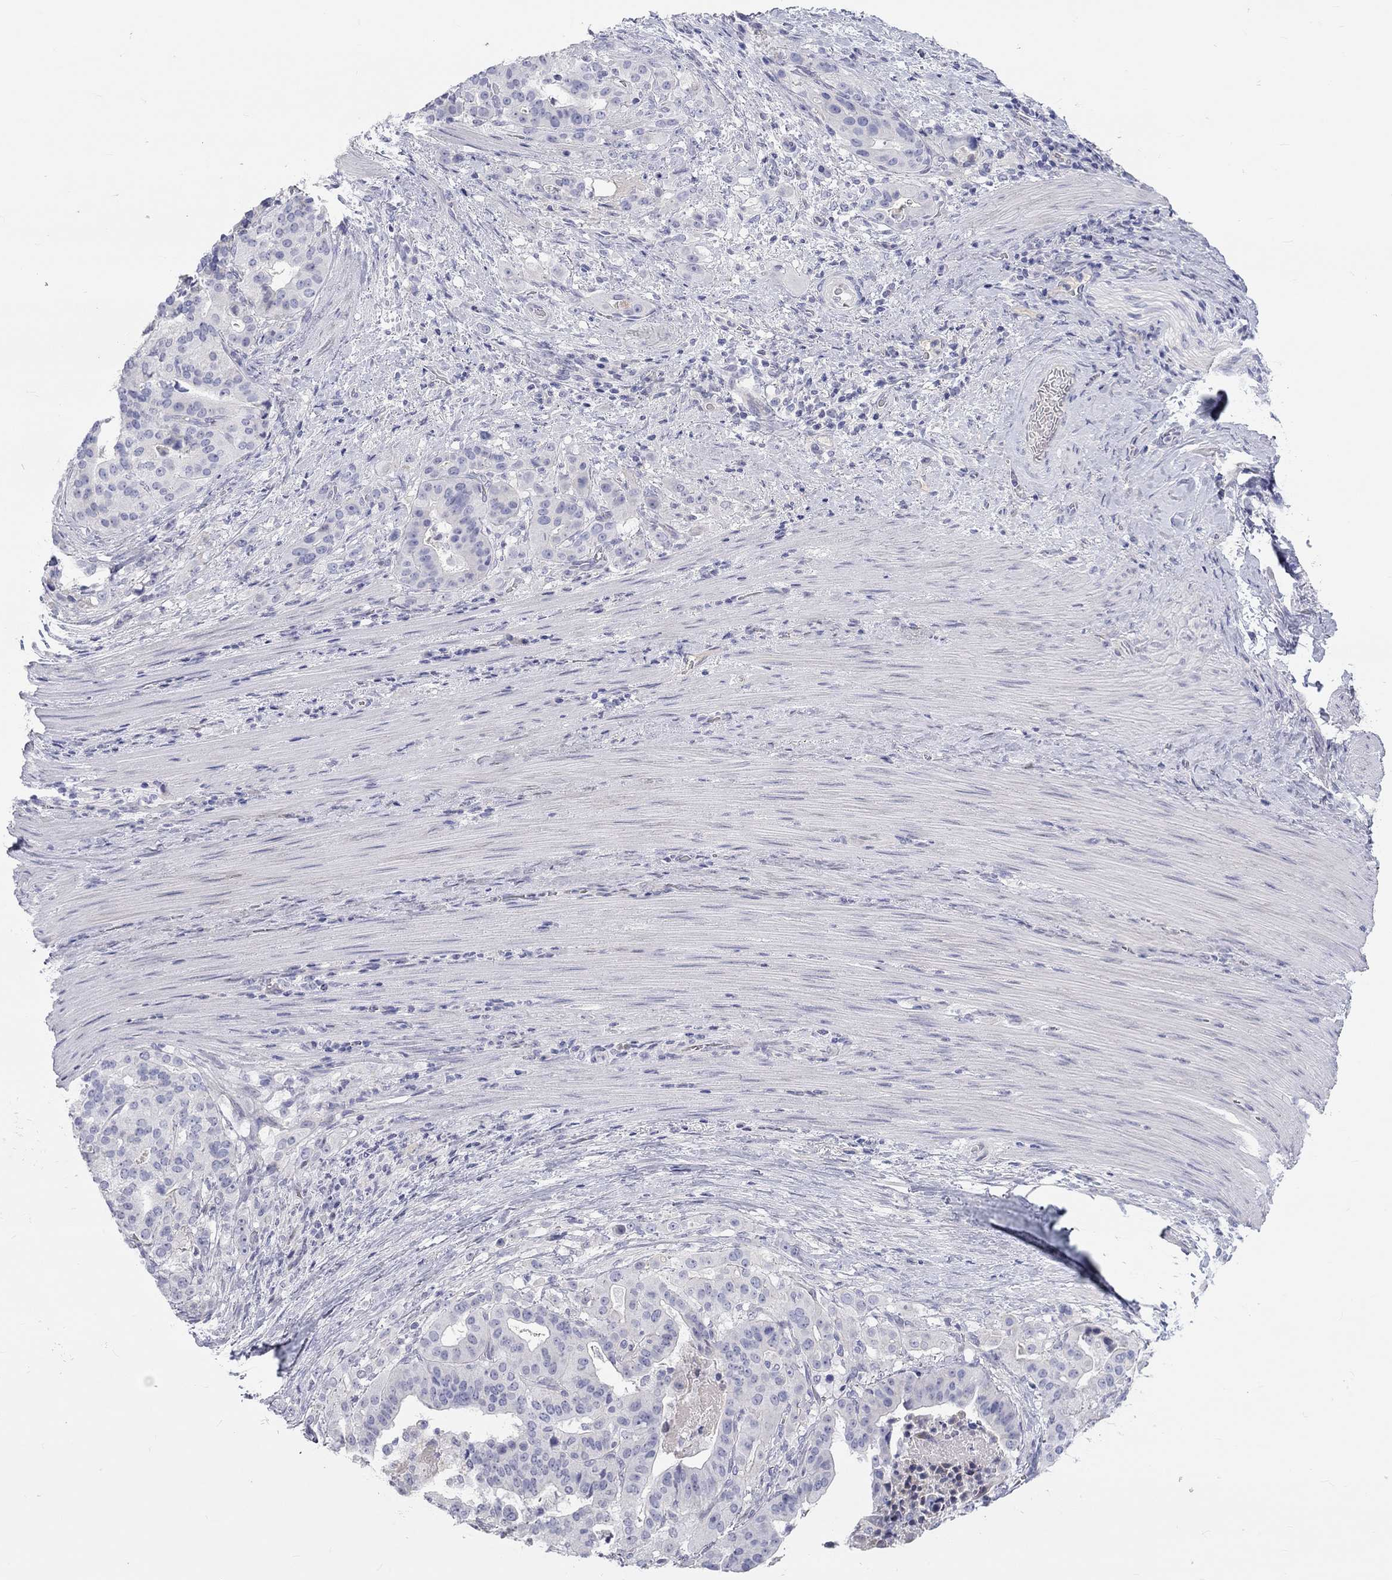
{"staining": {"intensity": "negative", "quantity": "none", "location": "none"}, "tissue": "stomach cancer", "cell_type": "Tumor cells", "image_type": "cancer", "snomed": [{"axis": "morphology", "description": "Adenocarcinoma, NOS"}, {"axis": "topography", "description": "Stomach"}], "caption": "The histopathology image reveals no significant expression in tumor cells of stomach adenocarcinoma.", "gene": "ST7L", "patient": {"sex": "male", "age": 48}}